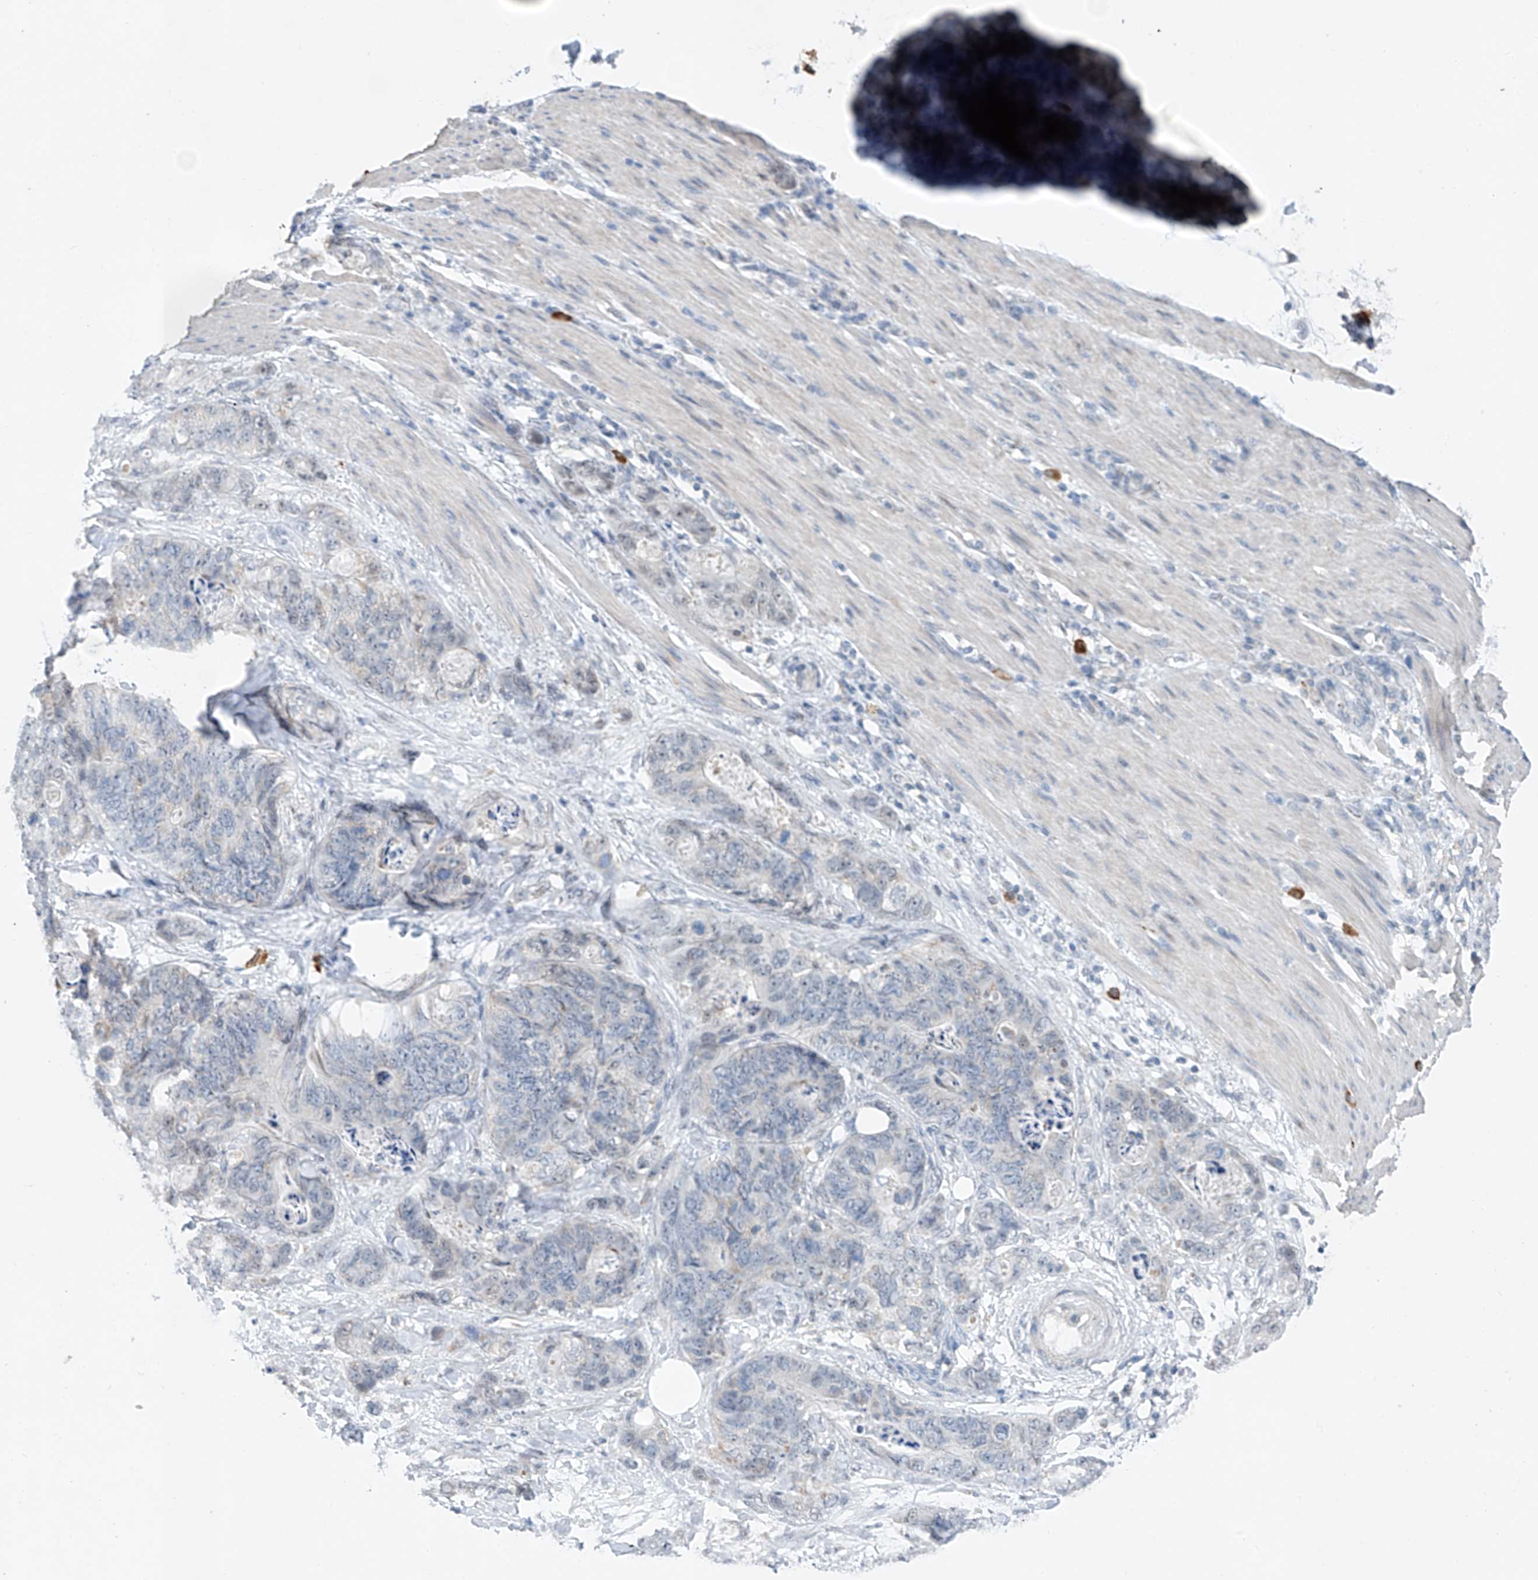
{"staining": {"intensity": "negative", "quantity": "none", "location": "none"}, "tissue": "stomach cancer", "cell_type": "Tumor cells", "image_type": "cancer", "snomed": [{"axis": "morphology", "description": "Normal tissue, NOS"}, {"axis": "morphology", "description": "Adenocarcinoma, NOS"}, {"axis": "topography", "description": "Stomach"}], "caption": "Adenocarcinoma (stomach) was stained to show a protein in brown. There is no significant expression in tumor cells.", "gene": "KLF15", "patient": {"sex": "female", "age": 89}}